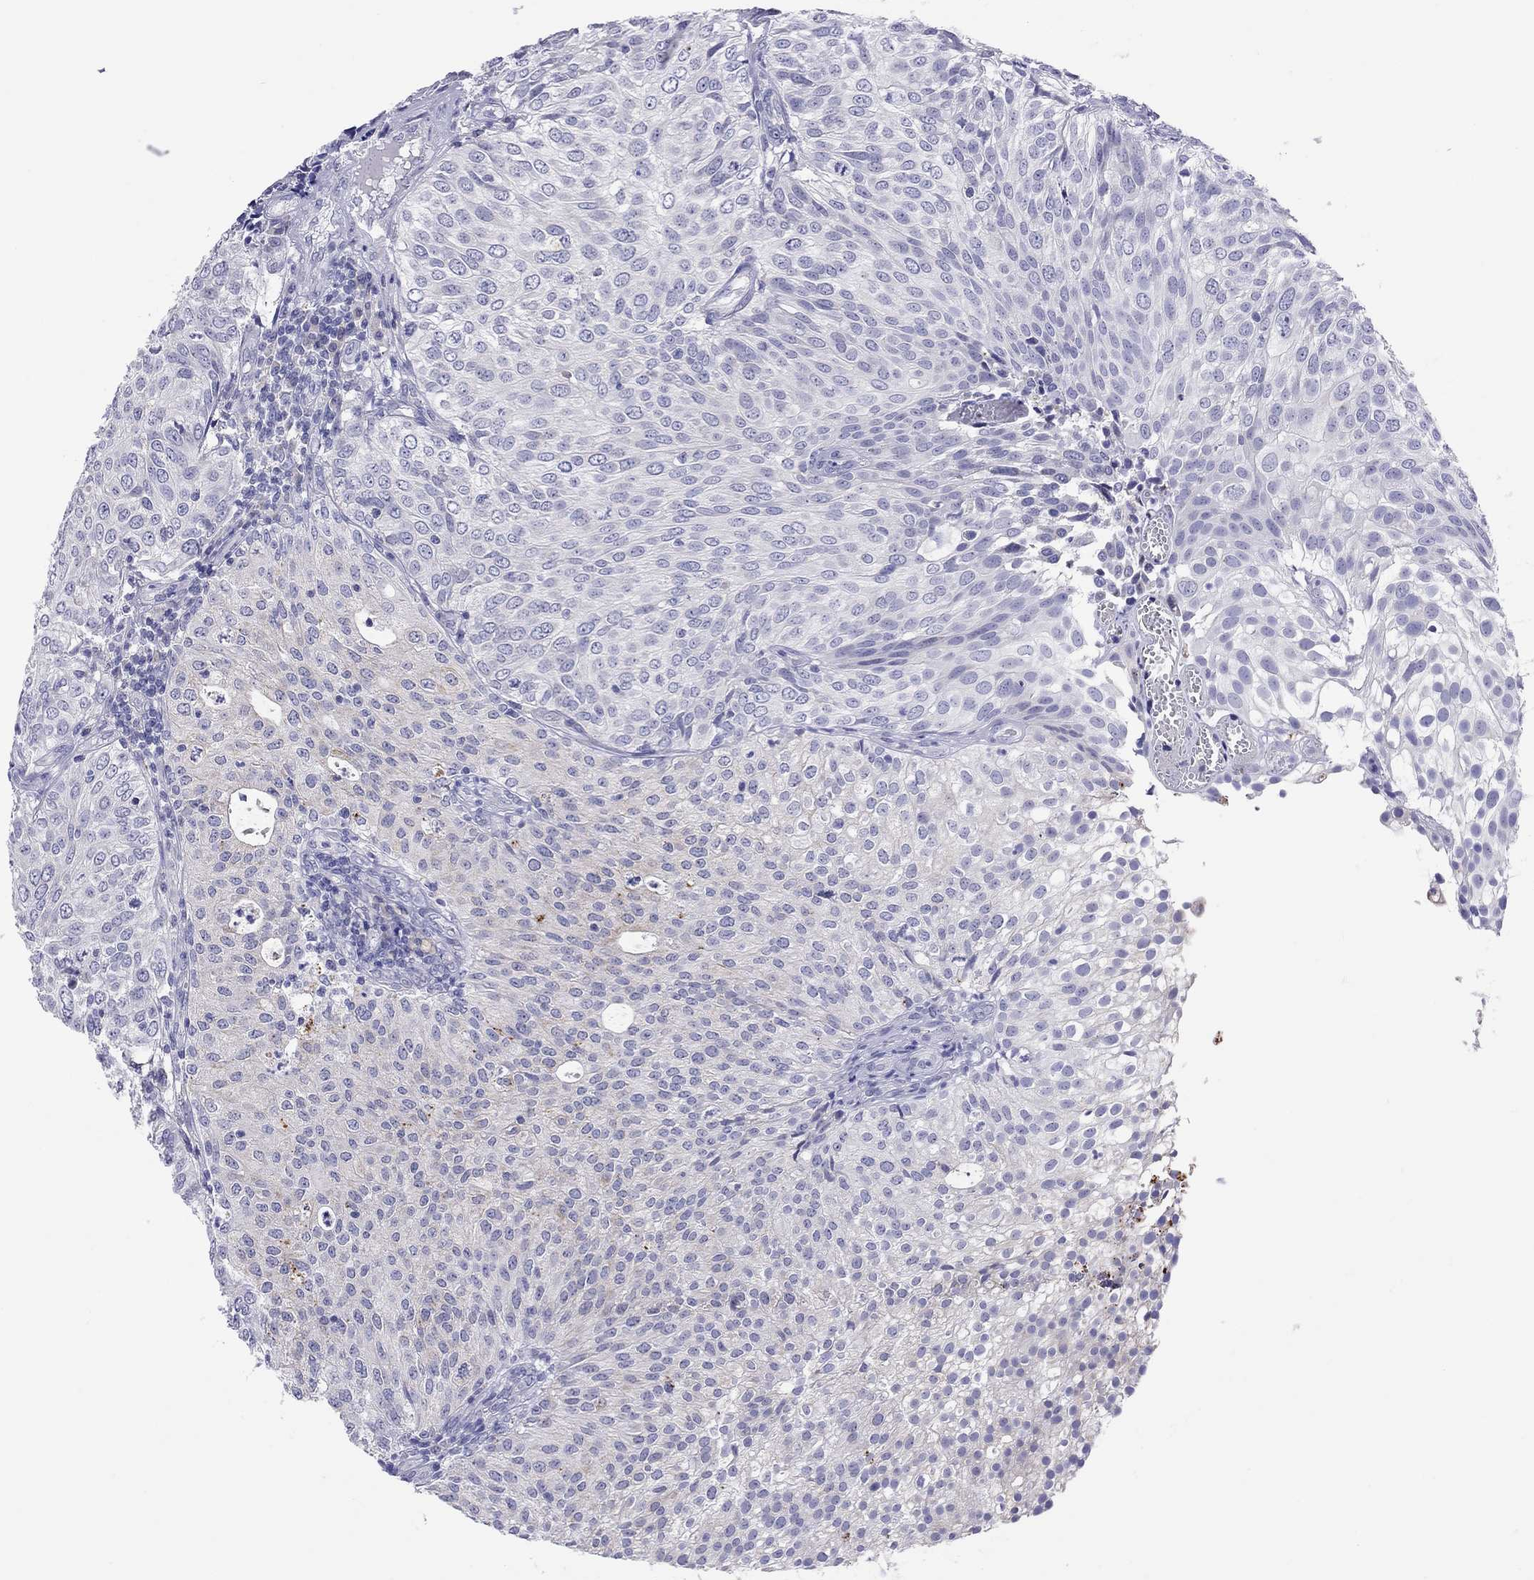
{"staining": {"intensity": "negative", "quantity": "none", "location": "none"}, "tissue": "urothelial cancer", "cell_type": "Tumor cells", "image_type": "cancer", "snomed": [{"axis": "morphology", "description": "Urothelial carcinoma, High grade"}, {"axis": "topography", "description": "Urinary bladder"}], "caption": "A high-resolution image shows immunohistochemistry (IHC) staining of urothelial carcinoma (high-grade), which reveals no significant positivity in tumor cells.", "gene": "COL9A1", "patient": {"sex": "female", "age": 79}}